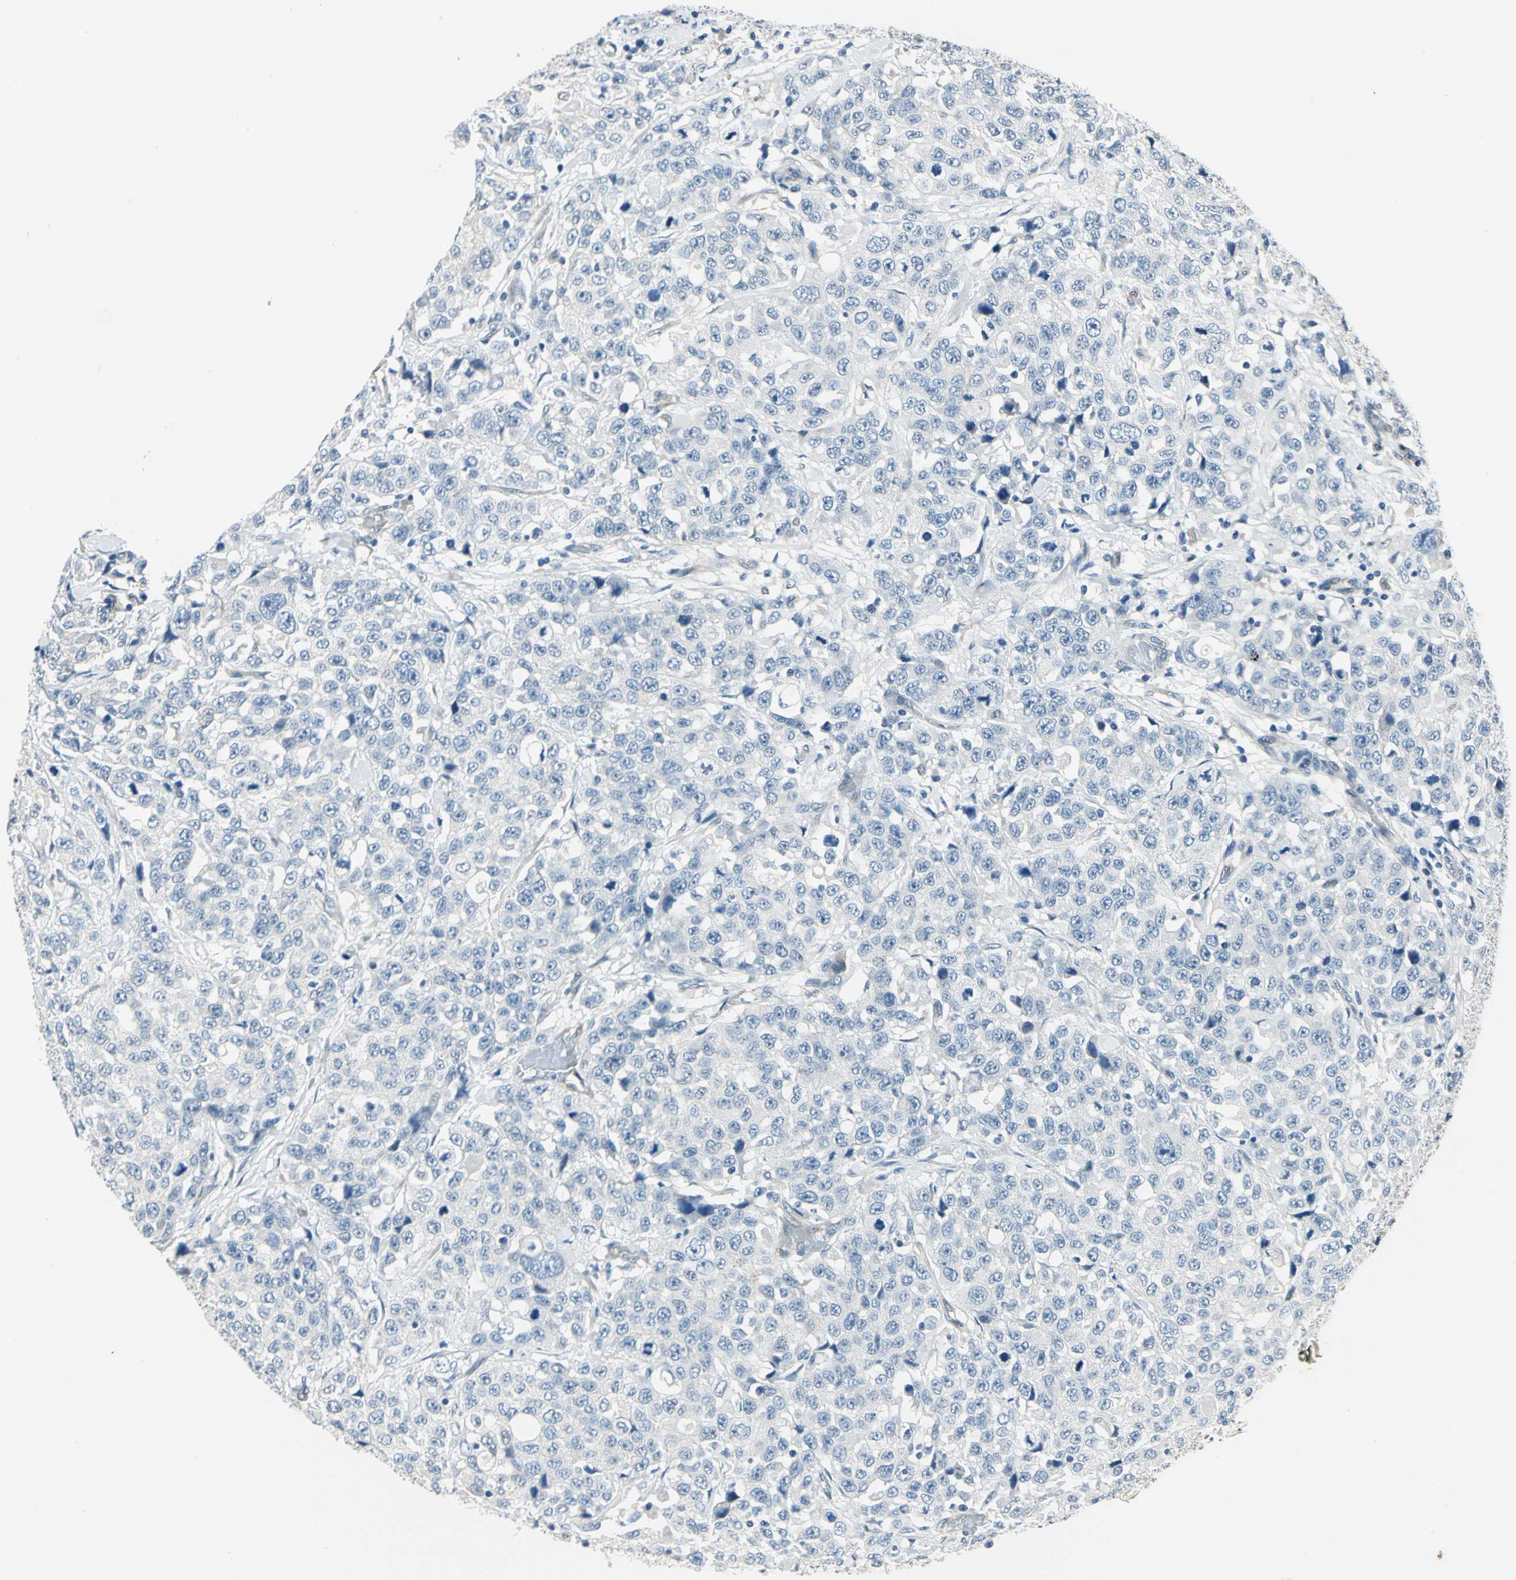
{"staining": {"intensity": "negative", "quantity": "none", "location": "none"}, "tissue": "stomach cancer", "cell_type": "Tumor cells", "image_type": "cancer", "snomed": [{"axis": "morphology", "description": "Normal tissue, NOS"}, {"axis": "morphology", "description": "Adenocarcinoma, NOS"}, {"axis": "topography", "description": "Stomach"}], "caption": "There is no significant expression in tumor cells of stomach adenocarcinoma. (DAB (3,3'-diaminobenzidine) immunohistochemistry (IHC) visualized using brightfield microscopy, high magnification).", "gene": "CDC42EP1", "patient": {"sex": "male", "age": 48}}